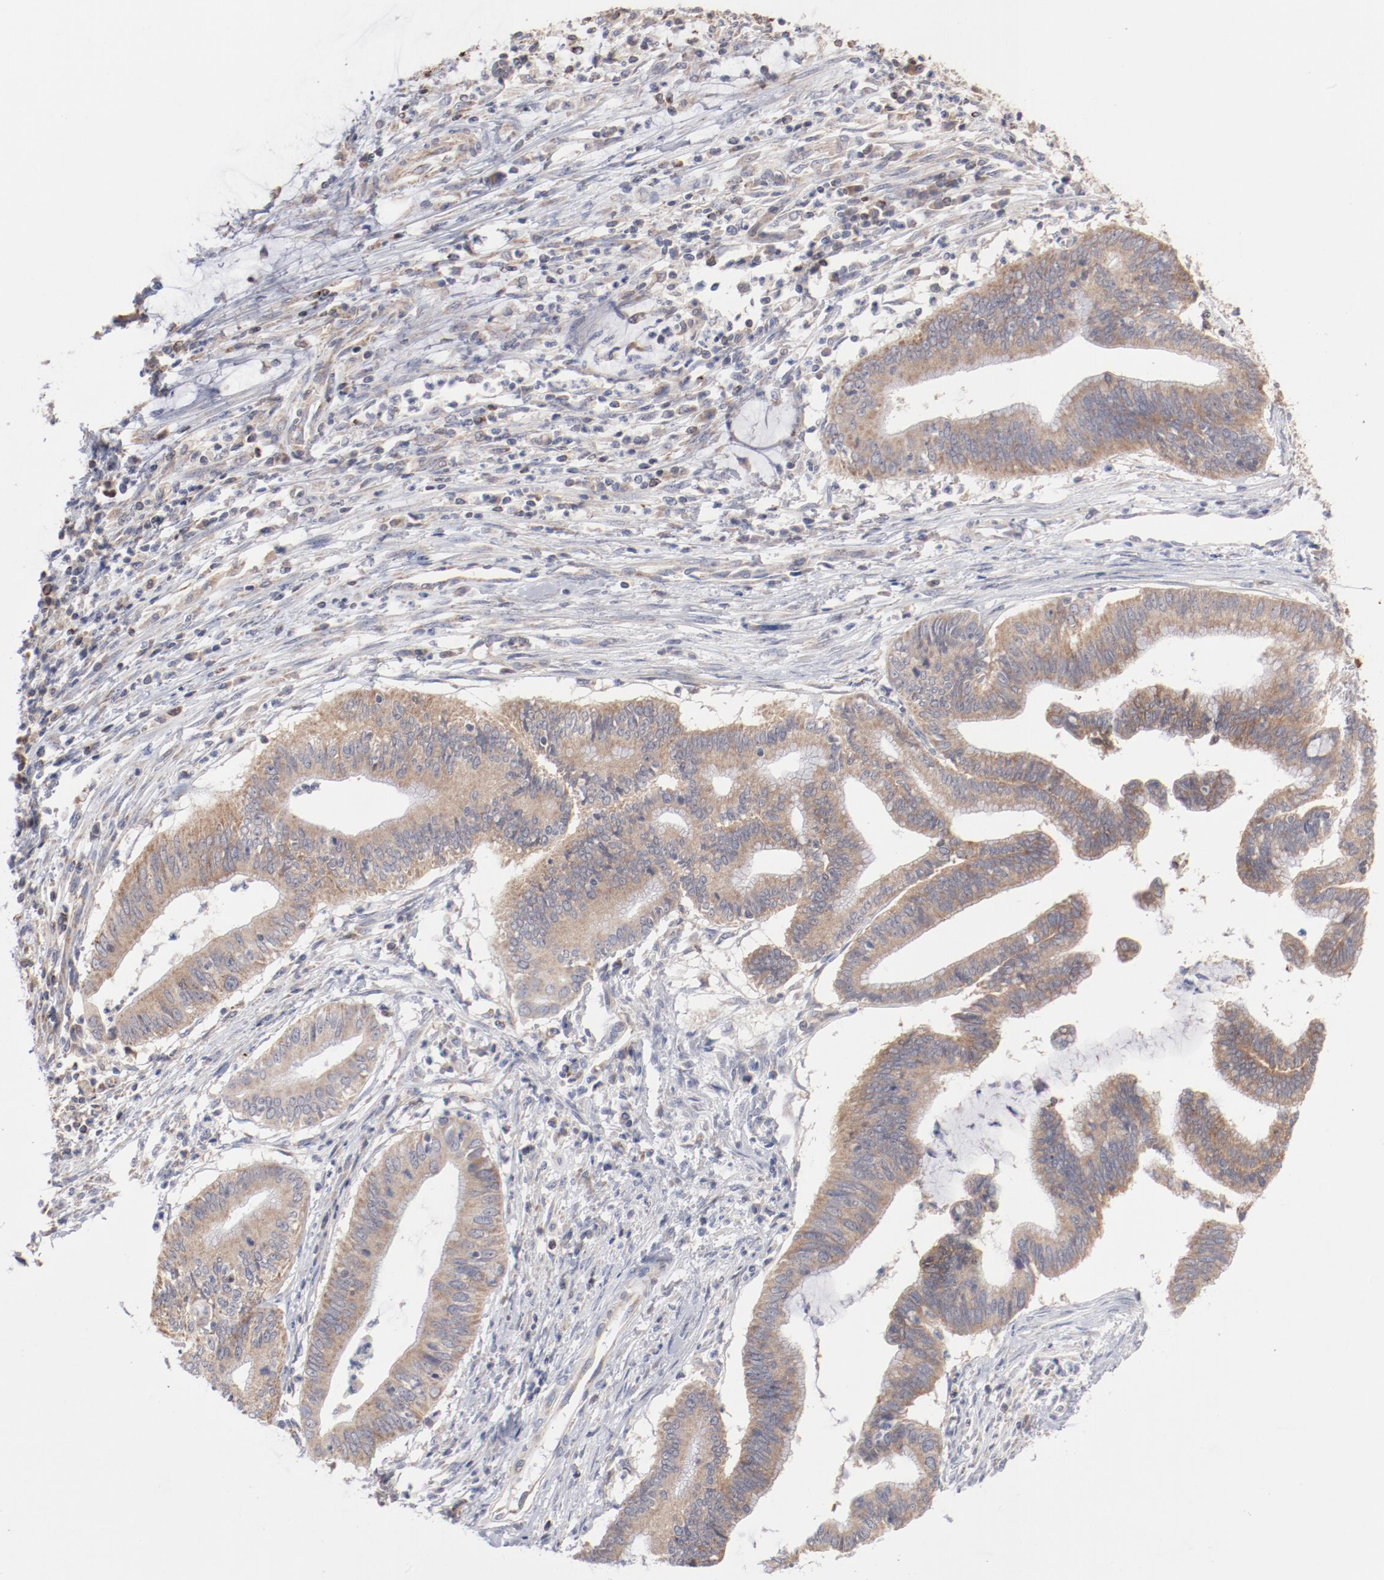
{"staining": {"intensity": "weak", "quantity": ">75%", "location": "cytoplasmic/membranous"}, "tissue": "cervical cancer", "cell_type": "Tumor cells", "image_type": "cancer", "snomed": [{"axis": "morphology", "description": "Adenocarcinoma, NOS"}, {"axis": "topography", "description": "Cervix"}], "caption": "Protein staining of cervical cancer (adenocarcinoma) tissue displays weak cytoplasmic/membranous expression in about >75% of tumor cells.", "gene": "PPFIBP2", "patient": {"sex": "female", "age": 36}}